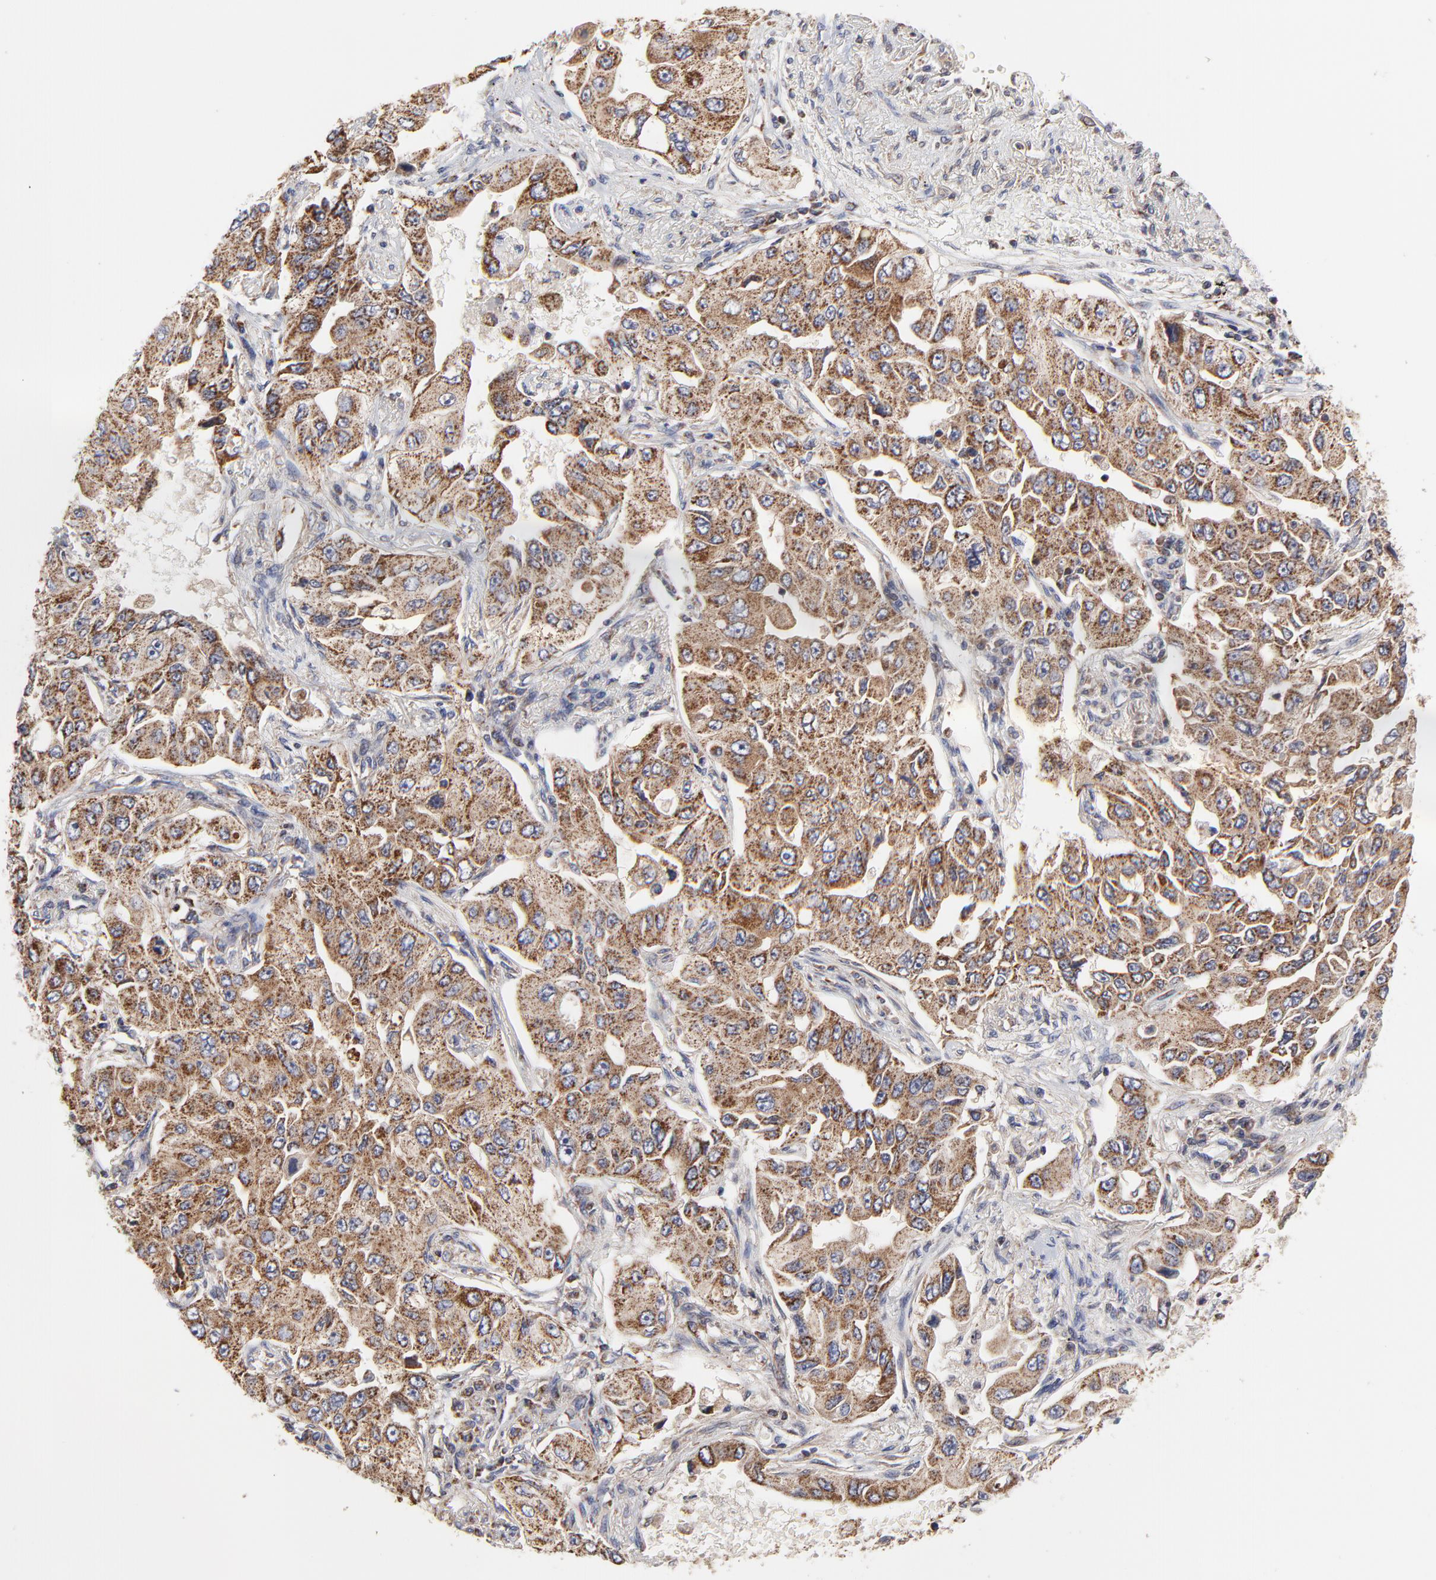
{"staining": {"intensity": "moderate", "quantity": ">75%", "location": "cytoplasmic/membranous"}, "tissue": "lung cancer", "cell_type": "Tumor cells", "image_type": "cancer", "snomed": [{"axis": "morphology", "description": "Adenocarcinoma, NOS"}, {"axis": "topography", "description": "Lung"}], "caption": "A histopathology image of human adenocarcinoma (lung) stained for a protein demonstrates moderate cytoplasmic/membranous brown staining in tumor cells.", "gene": "ZNF550", "patient": {"sex": "male", "age": 84}}